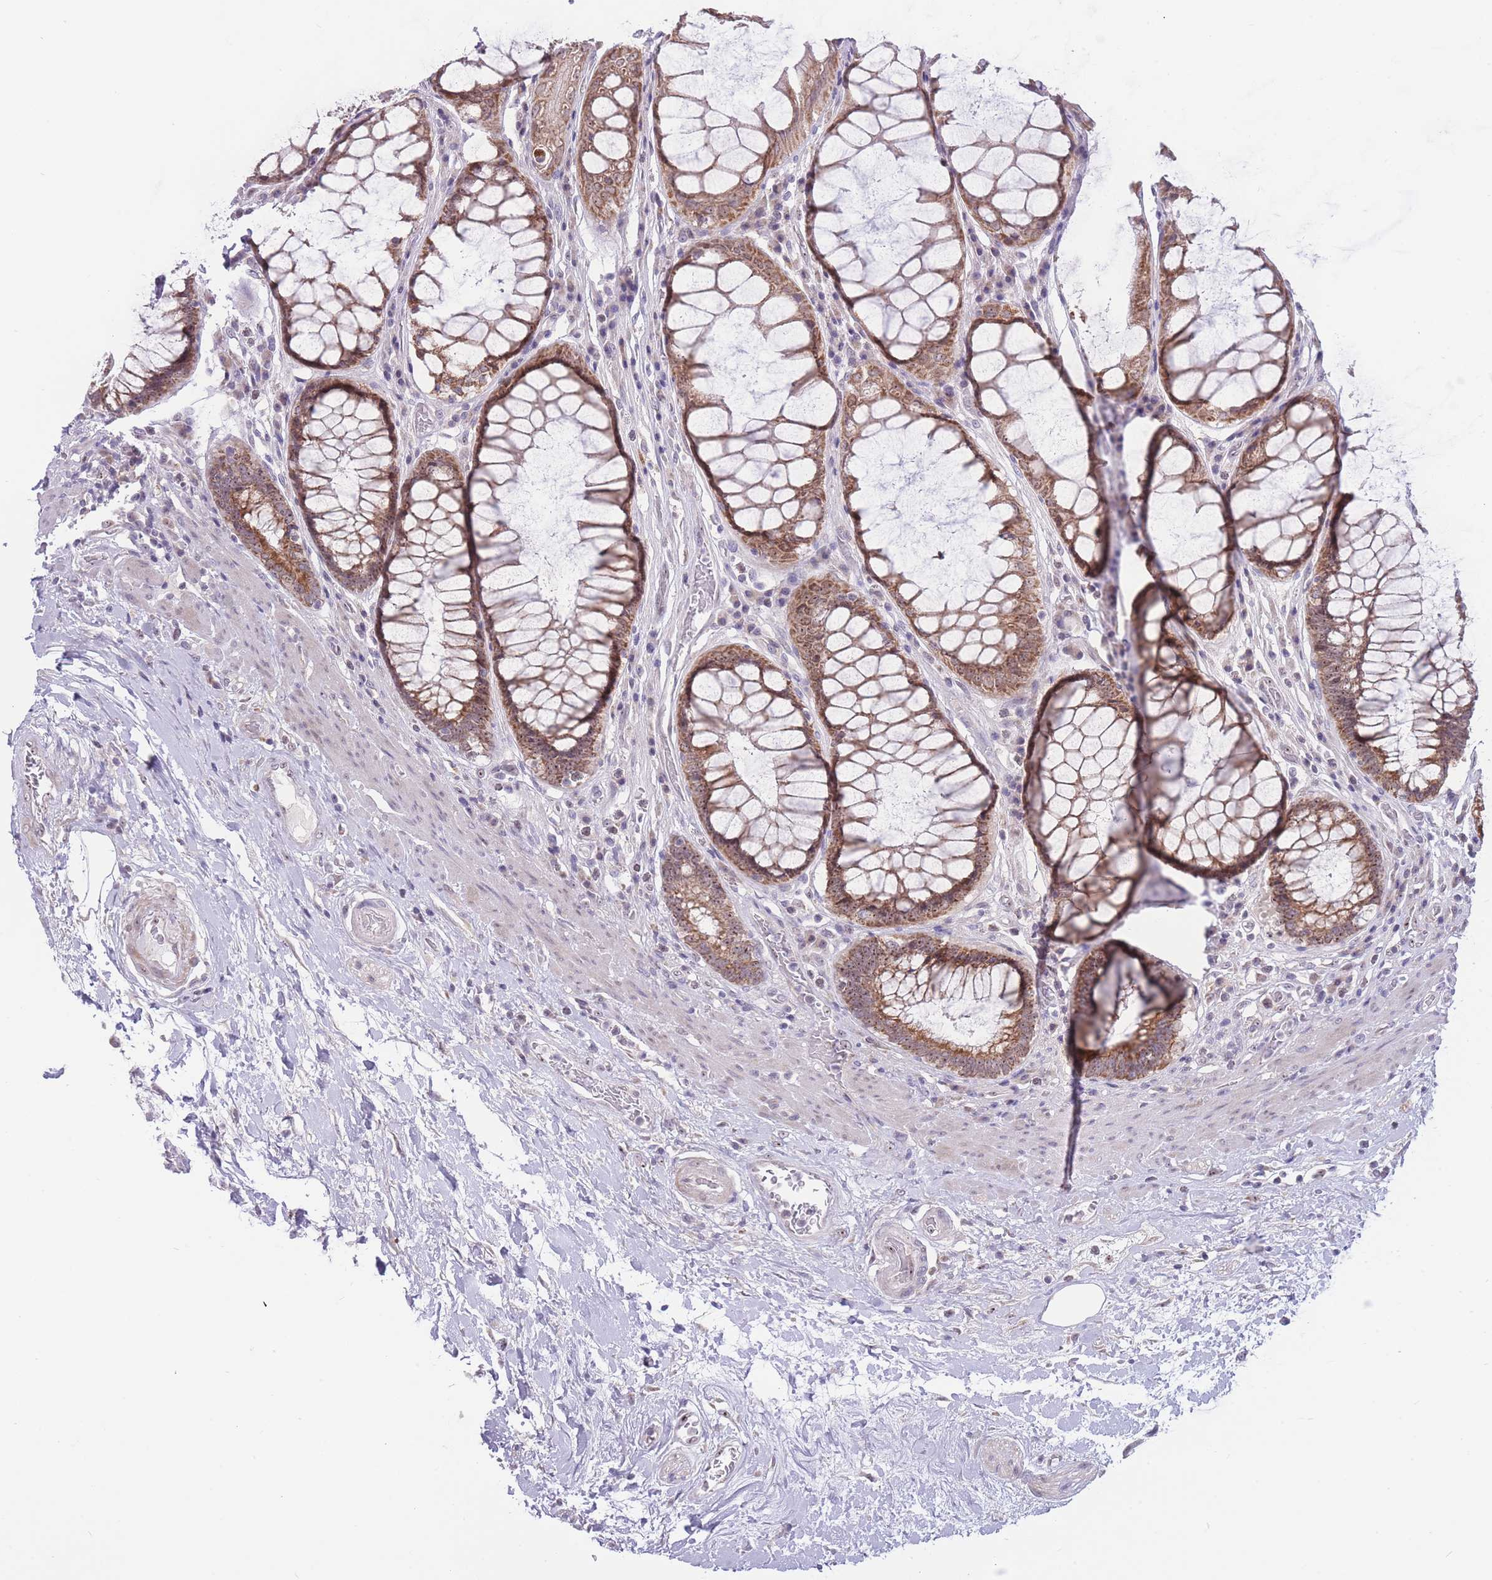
{"staining": {"intensity": "moderate", "quantity": ">75%", "location": "cytoplasmic/membranous,nuclear"}, "tissue": "rectum", "cell_type": "Glandular cells", "image_type": "normal", "snomed": [{"axis": "morphology", "description": "Normal tissue, NOS"}, {"axis": "topography", "description": "Rectum"}], "caption": "Immunohistochemistry image of benign rectum stained for a protein (brown), which shows medium levels of moderate cytoplasmic/membranous,nuclear positivity in about >75% of glandular cells.", "gene": "MCIDAS", "patient": {"sex": "male", "age": 64}}